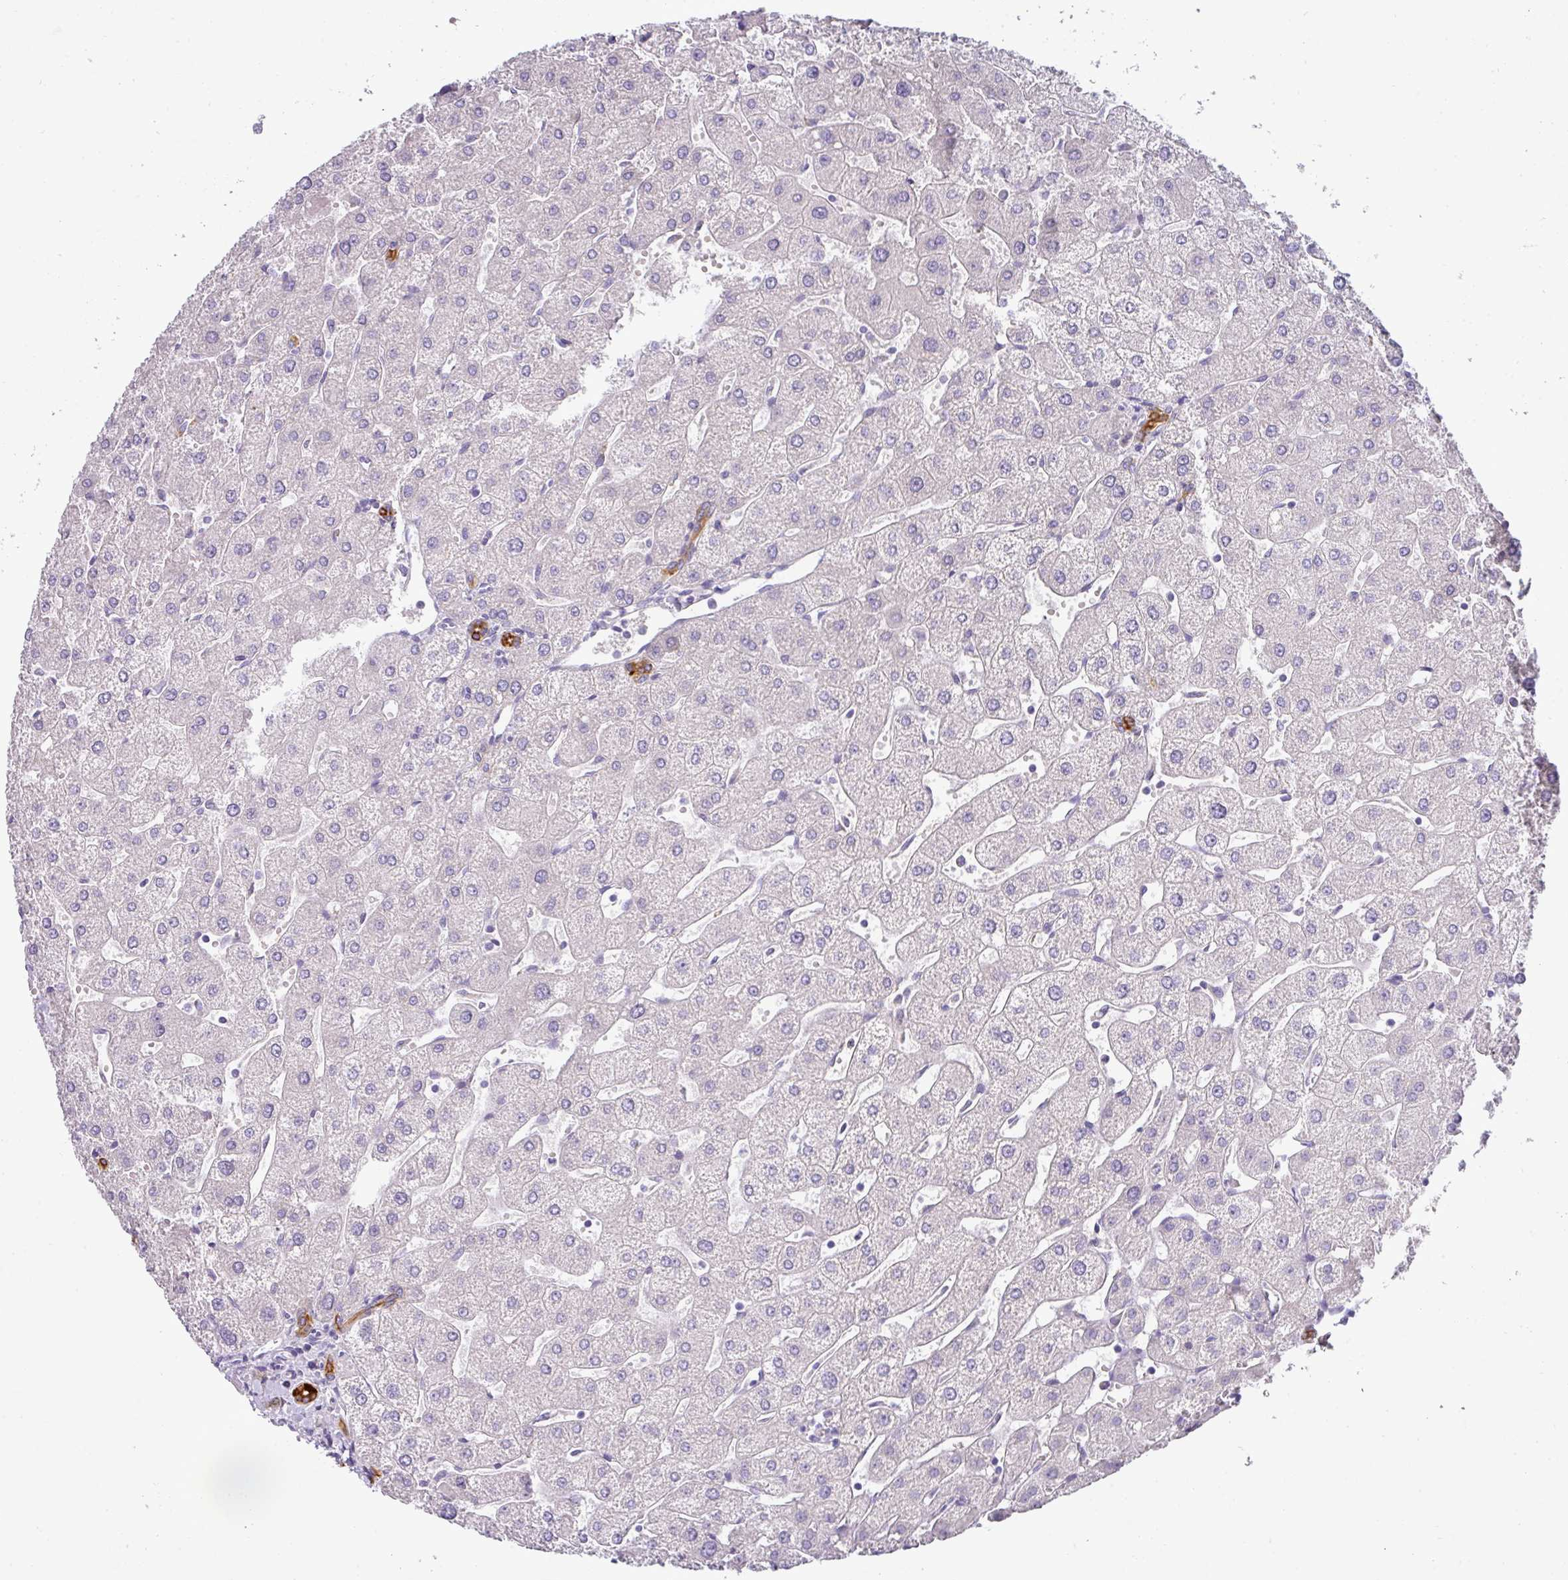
{"staining": {"intensity": "strong", "quantity": ">75%", "location": "cytoplasmic/membranous"}, "tissue": "liver", "cell_type": "Cholangiocytes", "image_type": "normal", "snomed": [{"axis": "morphology", "description": "Normal tissue, NOS"}, {"axis": "topography", "description": "Liver"}], "caption": "Human liver stained with a brown dye displays strong cytoplasmic/membranous positive expression in approximately >75% of cholangiocytes.", "gene": "ASXL3", "patient": {"sex": "male", "age": 67}}